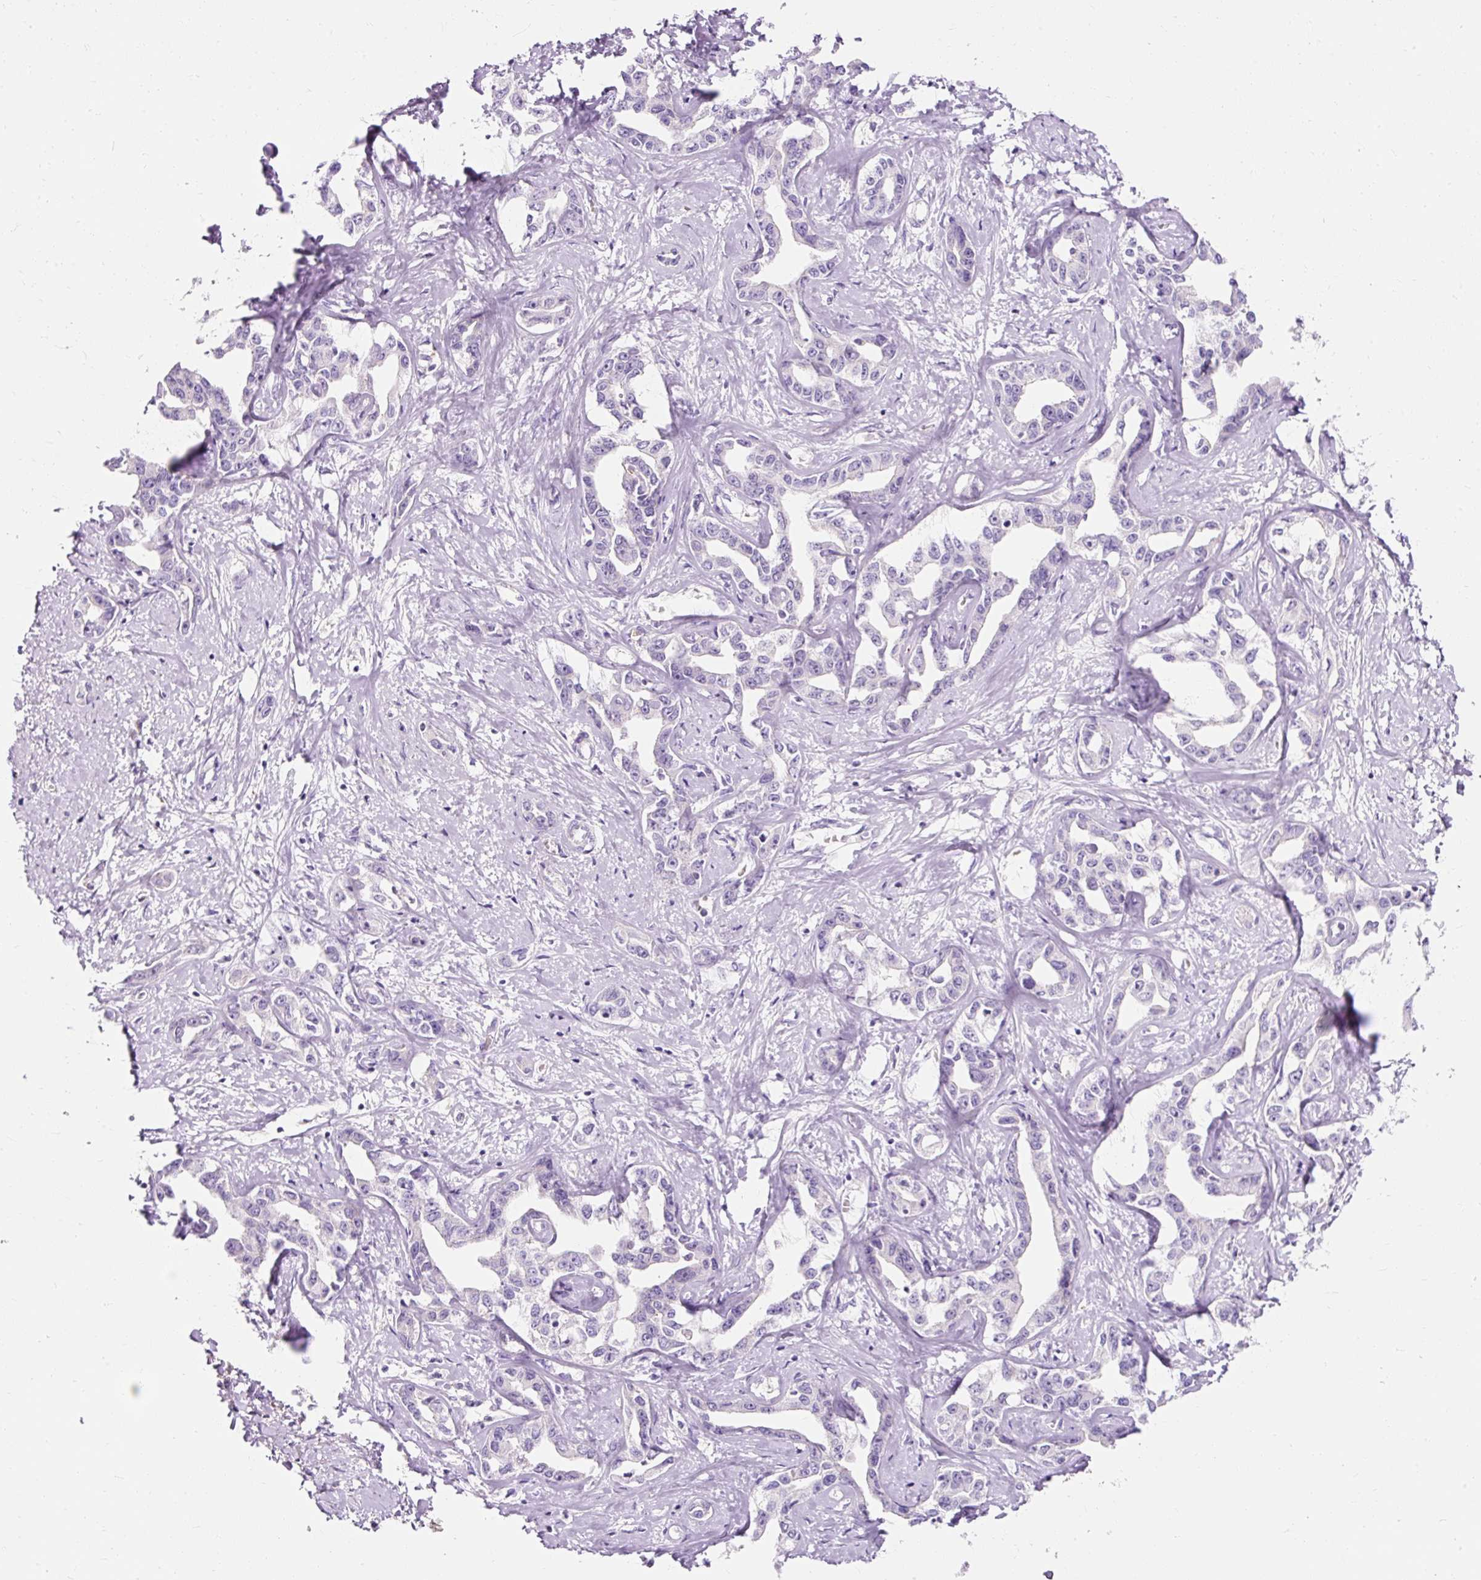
{"staining": {"intensity": "negative", "quantity": "none", "location": "none"}, "tissue": "liver cancer", "cell_type": "Tumor cells", "image_type": "cancer", "snomed": [{"axis": "morphology", "description": "Cholangiocarcinoma"}, {"axis": "topography", "description": "Liver"}], "caption": "Tumor cells show no significant protein staining in liver cholangiocarcinoma.", "gene": "CLDN25", "patient": {"sex": "male", "age": 59}}